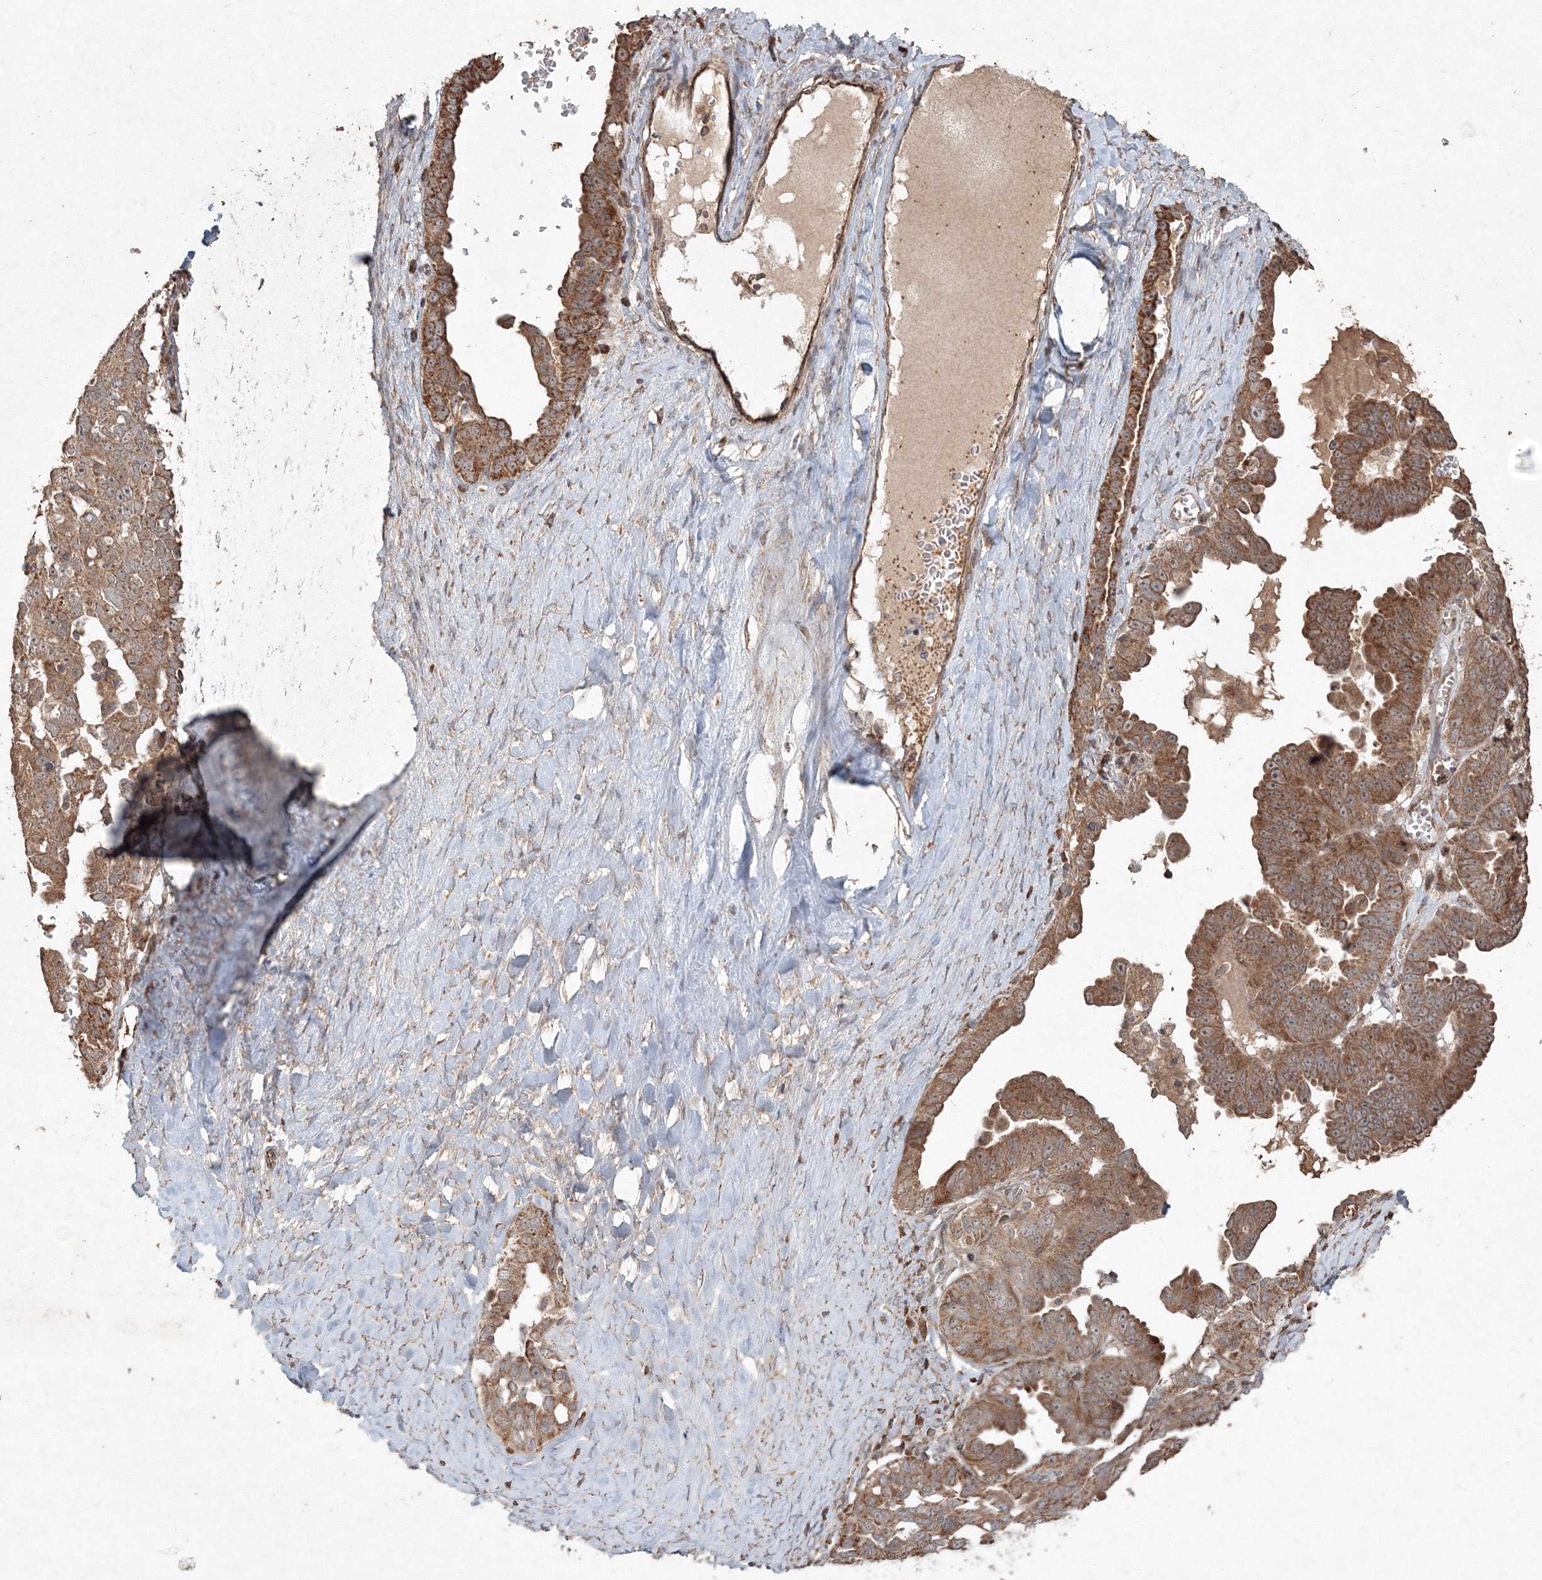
{"staining": {"intensity": "moderate", "quantity": ">75%", "location": "cytoplasmic/membranous"}, "tissue": "ovarian cancer", "cell_type": "Tumor cells", "image_type": "cancer", "snomed": [{"axis": "morphology", "description": "Carcinoma, endometroid"}, {"axis": "topography", "description": "Ovary"}], "caption": "IHC staining of endometroid carcinoma (ovarian), which exhibits medium levels of moderate cytoplasmic/membranous staining in approximately >75% of tumor cells indicating moderate cytoplasmic/membranous protein expression. The staining was performed using DAB (3,3'-diaminobenzidine) (brown) for protein detection and nuclei were counterstained in hematoxylin (blue).", "gene": "ANAPC16", "patient": {"sex": "female", "age": 62}}